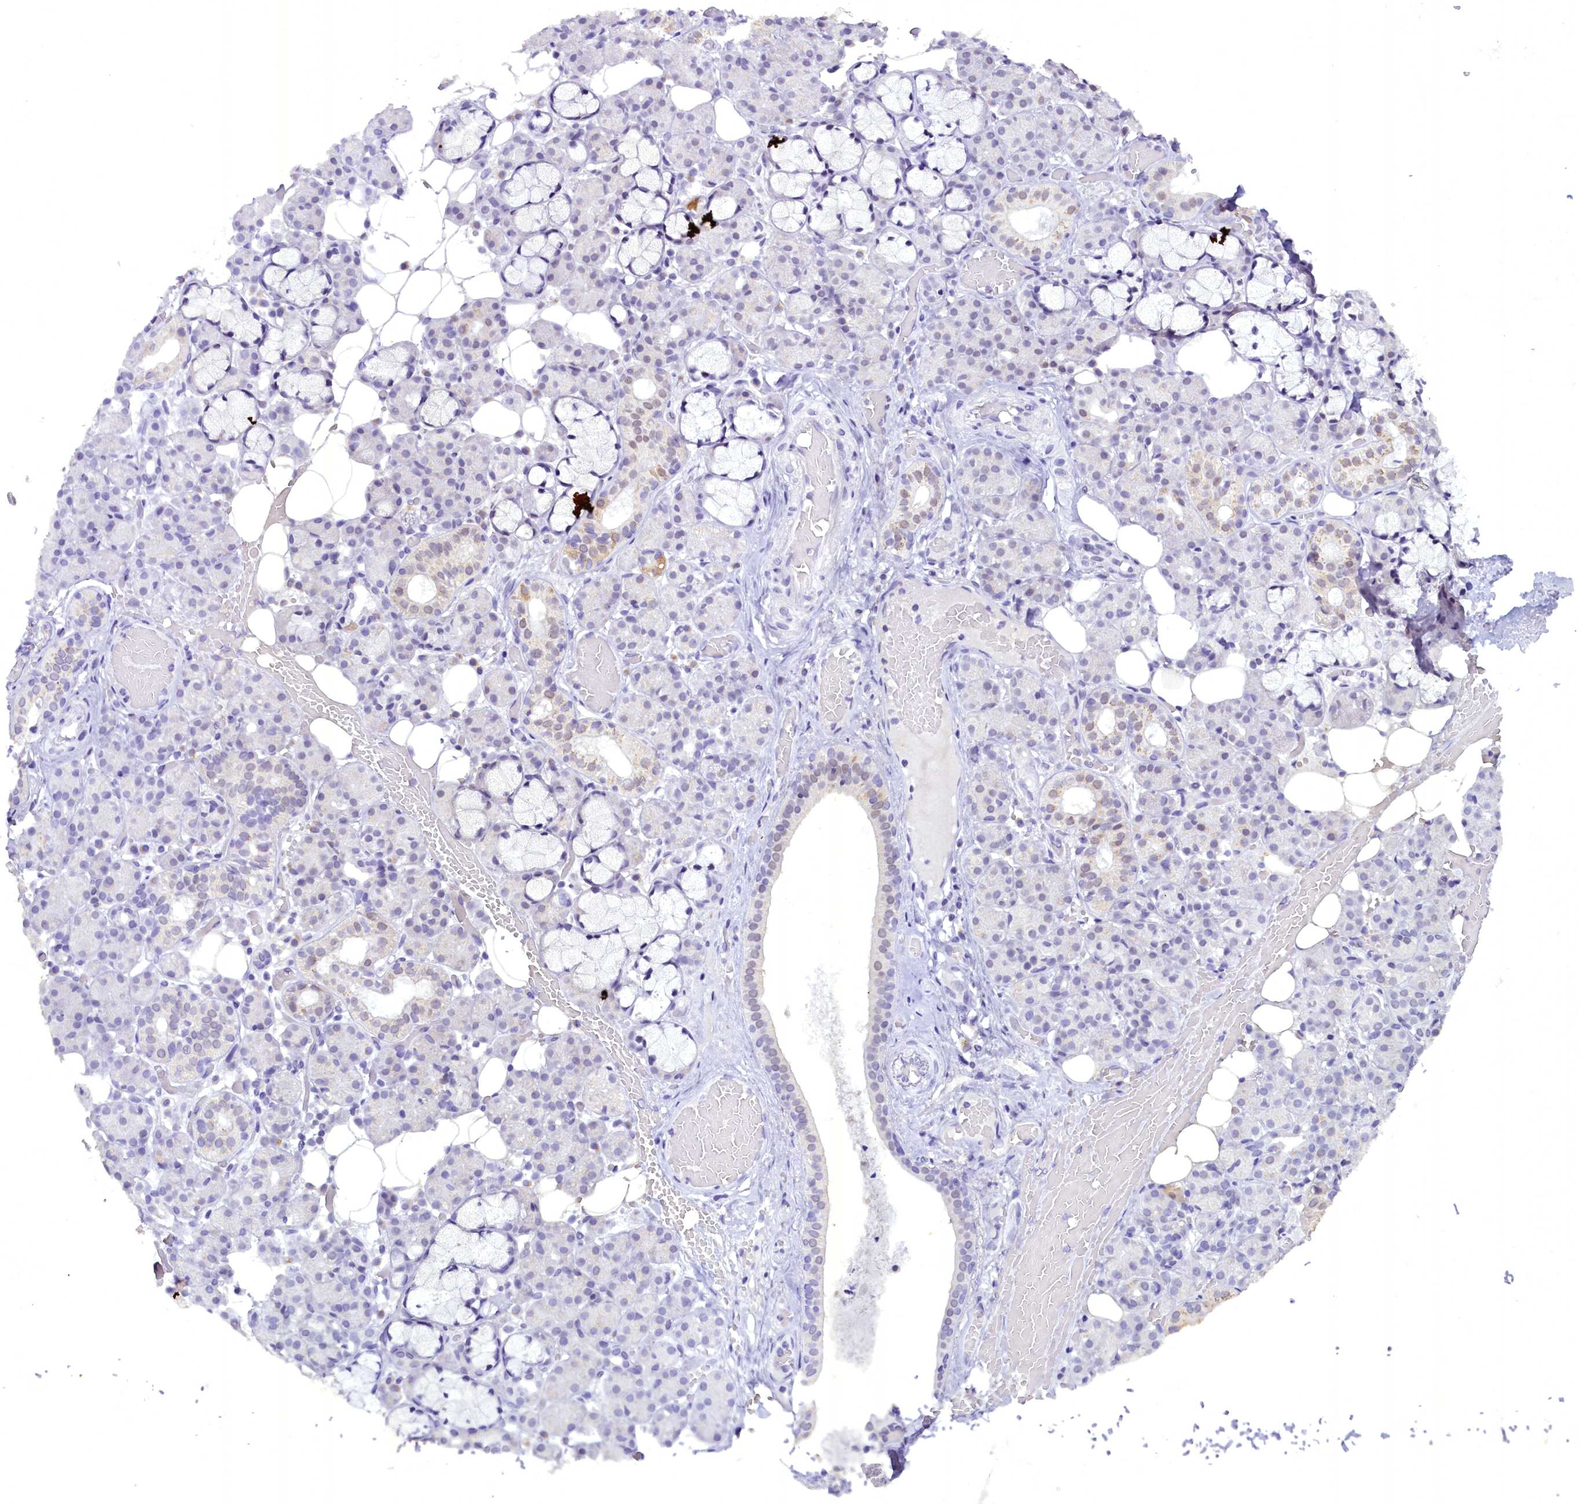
{"staining": {"intensity": "weak", "quantity": "<25%", "location": "cytoplasmic/membranous"}, "tissue": "salivary gland", "cell_type": "Glandular cells", "image_type": "normal", "snomed": [{"axis": "morphology", "description": "Normal tissue, NOS"}, {"axis": "topography", "description": "Salivary gland"}], "caption": "Histopathology image shows no significant protein expression in glandular cells of normal salivary gland. (Immunohistochemistry (ihc), brightfield microscopy, high magnification).", "gene": "NCBP1", "patient": {"sex": "male", "age": 63}}